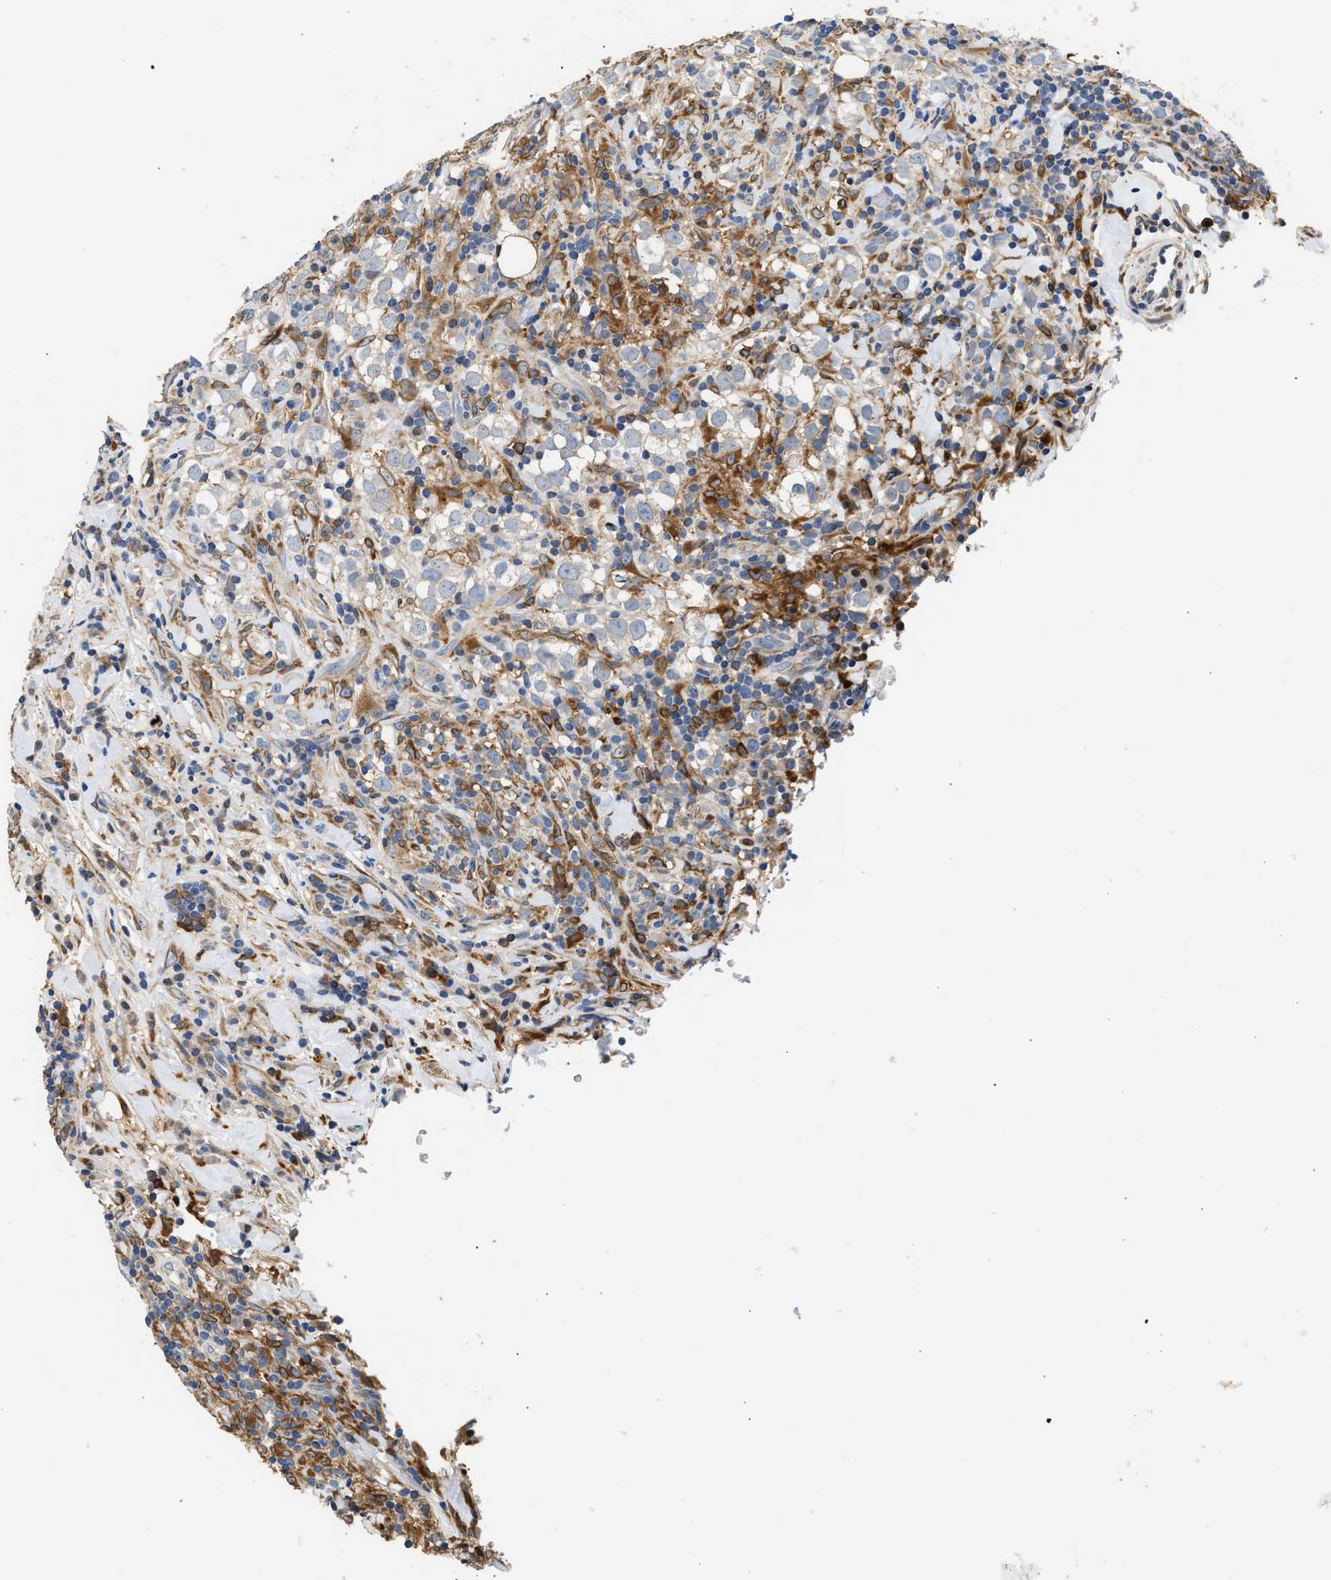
{"staining": {"intensity": "negative", "quantity": "none", "location": "none"}, "tissue": "testis cancer", "cell_type": "Tumor cells", "image_type": "cancer", "snomed": [{"axis": "morphology", "description": "Seminoma, NOS"}, {"axis": "morphology", "description": "Carcinoma, Embryonal, NOS"}, {"axis": "topography", "description": "Testis"}], "caption": "High power microscopy histopathology image of an immunohistochemistry (IHC) image of testis seminoma, revealing no significant positivity in tumor cells. (DAB IHC visualized using brightfield microscopy, high magnification).", "gene": "RAB31", "patient": {"sex": "male", "age": 36}}